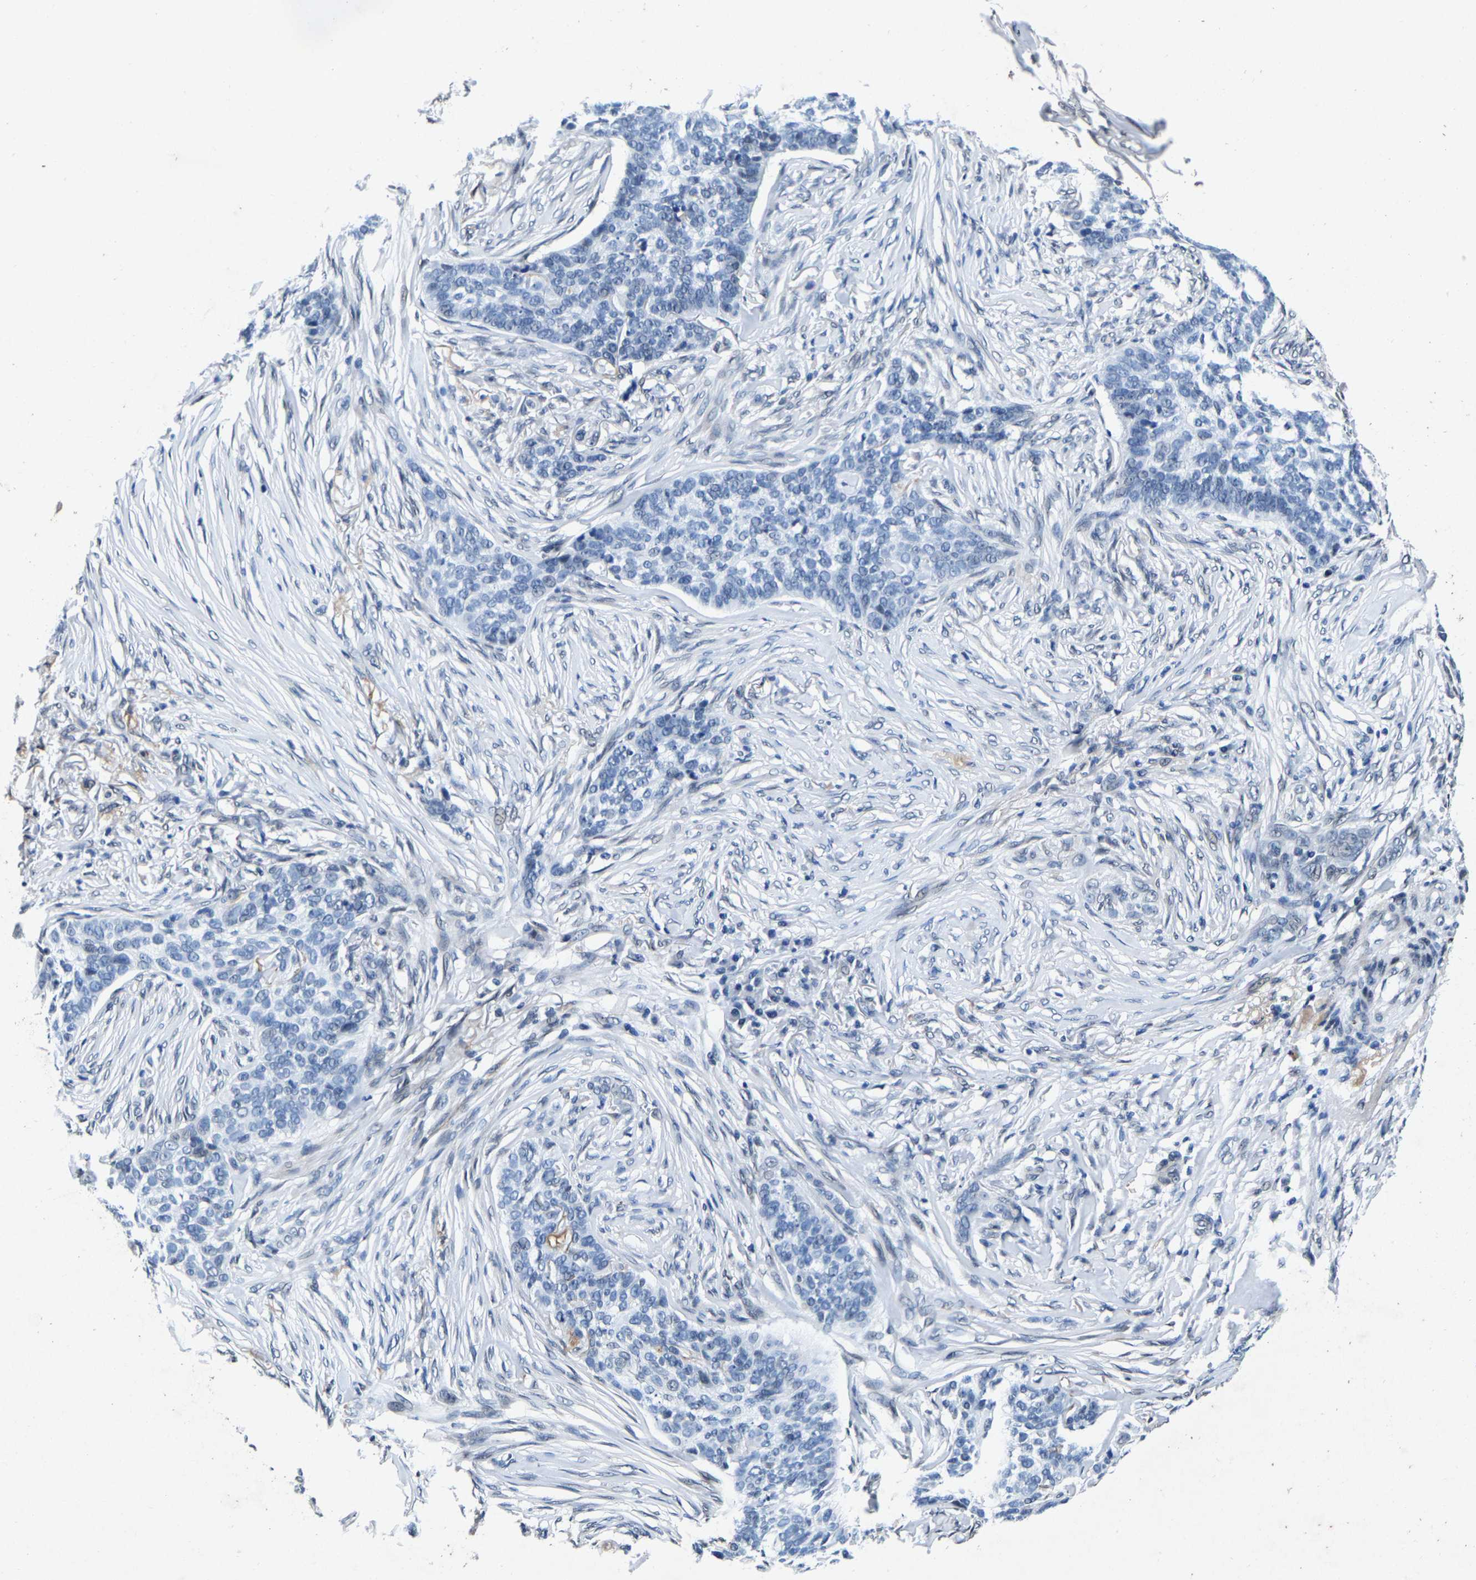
{"staining": {"intensity": "negative", "quantity": "none", "location": "none"}, "tissue": "skin cancer", "cell_type": "Tumor cells", "image_type": "cancer", "snomed": [{"axis": "morphology", "description": "Basal cell carcinoma"}, {"axis": "topography", "description": "Skin"}], "caption": "IHC photomicrograph of neoplastic tissue: human basal cell carcinoma (skin) stained with DAB demonstrates no significant protein expression in tumor cells. The staining is performed using DAB brown chromogen with nuclei counter-stained in using hematoxylin.", "gene": "UBN2", "patient": {"sex": "male", "age": 85}}